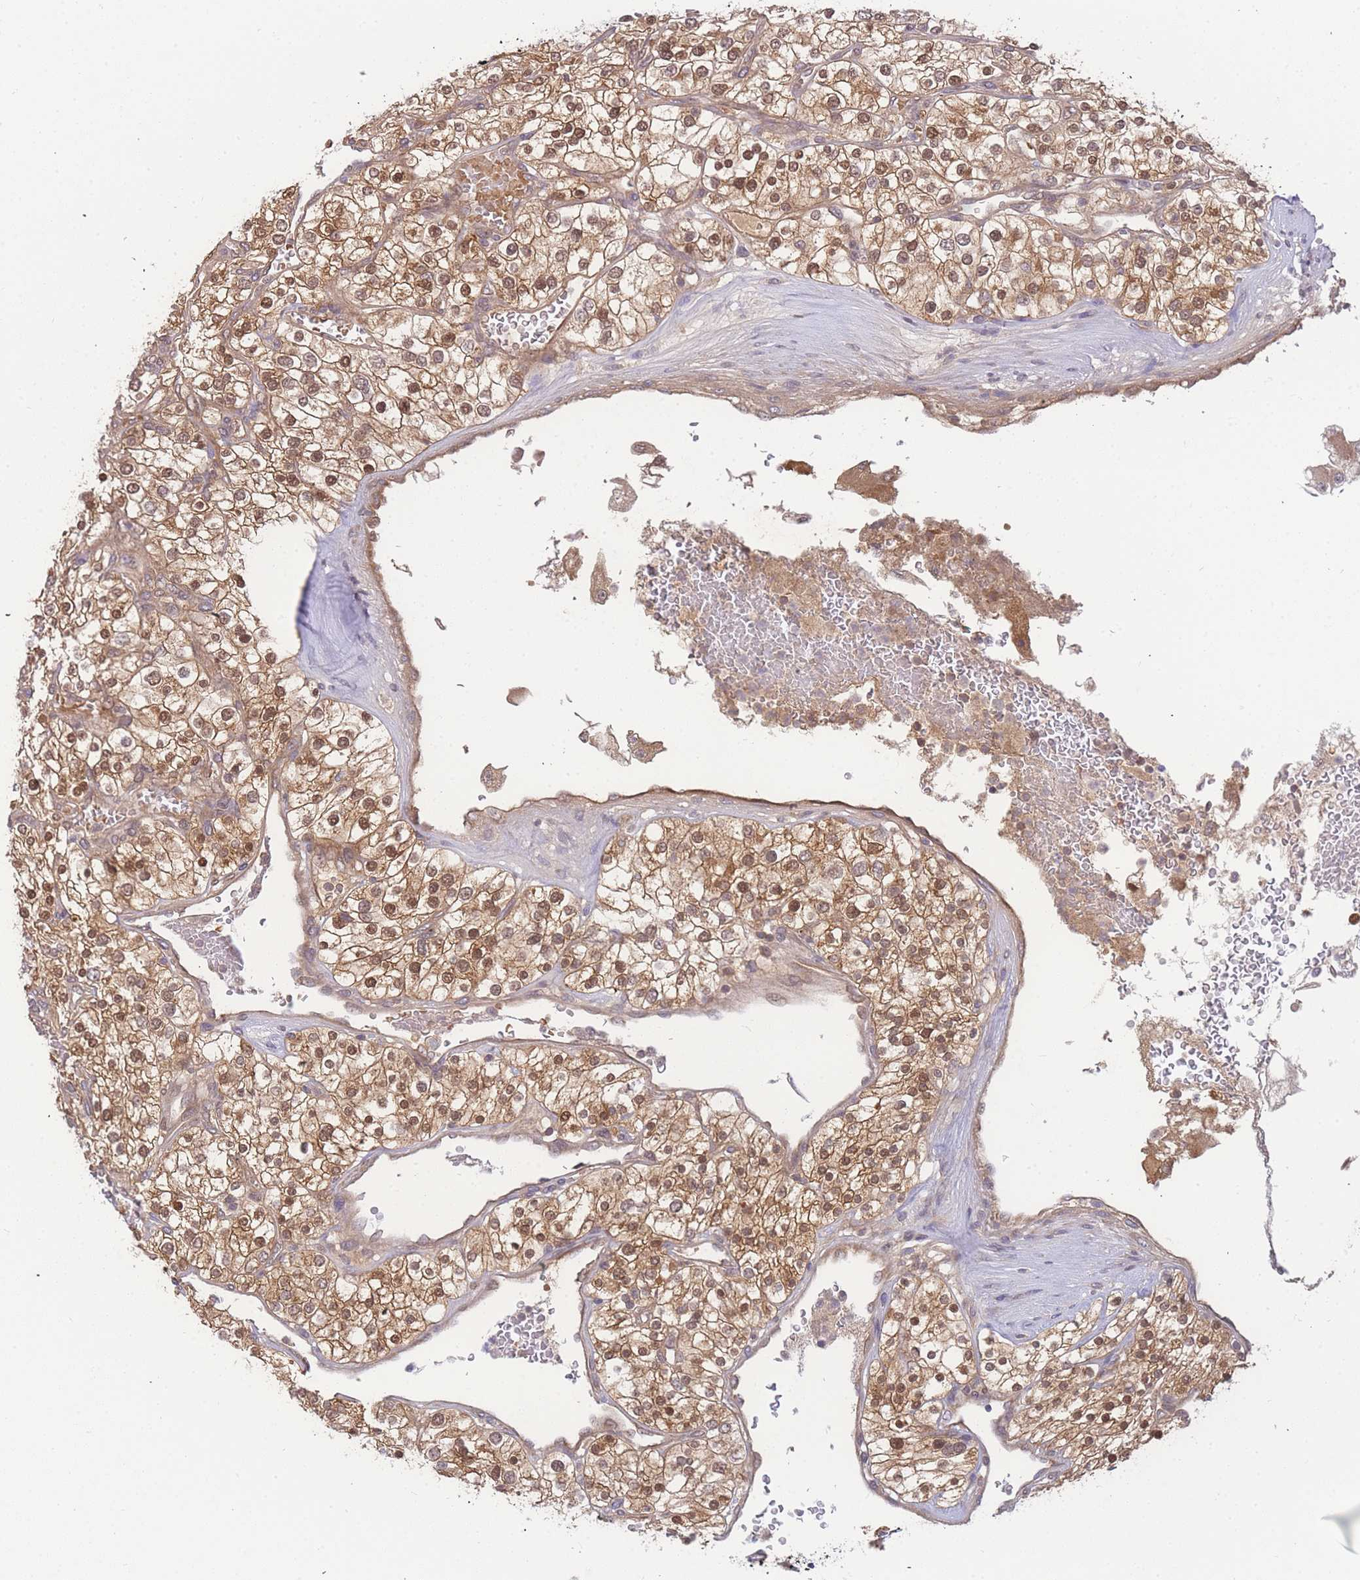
{"staining": {"intensity": "moderate", "quantity": ">75%", "location": "cytoplasmic/membranous,nuclear"}, "tissue": "renal cancer", "cell_type": "Tumor cells", "image_type": "cancer", "snomed": [{"axis": "morphology", "description": "Adenocarcinoma, NOS"}, {"axis": "topography", "description": "Kidney"}], "caption": "Protein expression analysis of adenocarcinoma (renal) exhibits moderate cytoplasmic/membranous and nuclear positivity in about >75% of tumor cells.", "gene": "KIAA1191", "patient": {"sex": "male", "age": 80}}